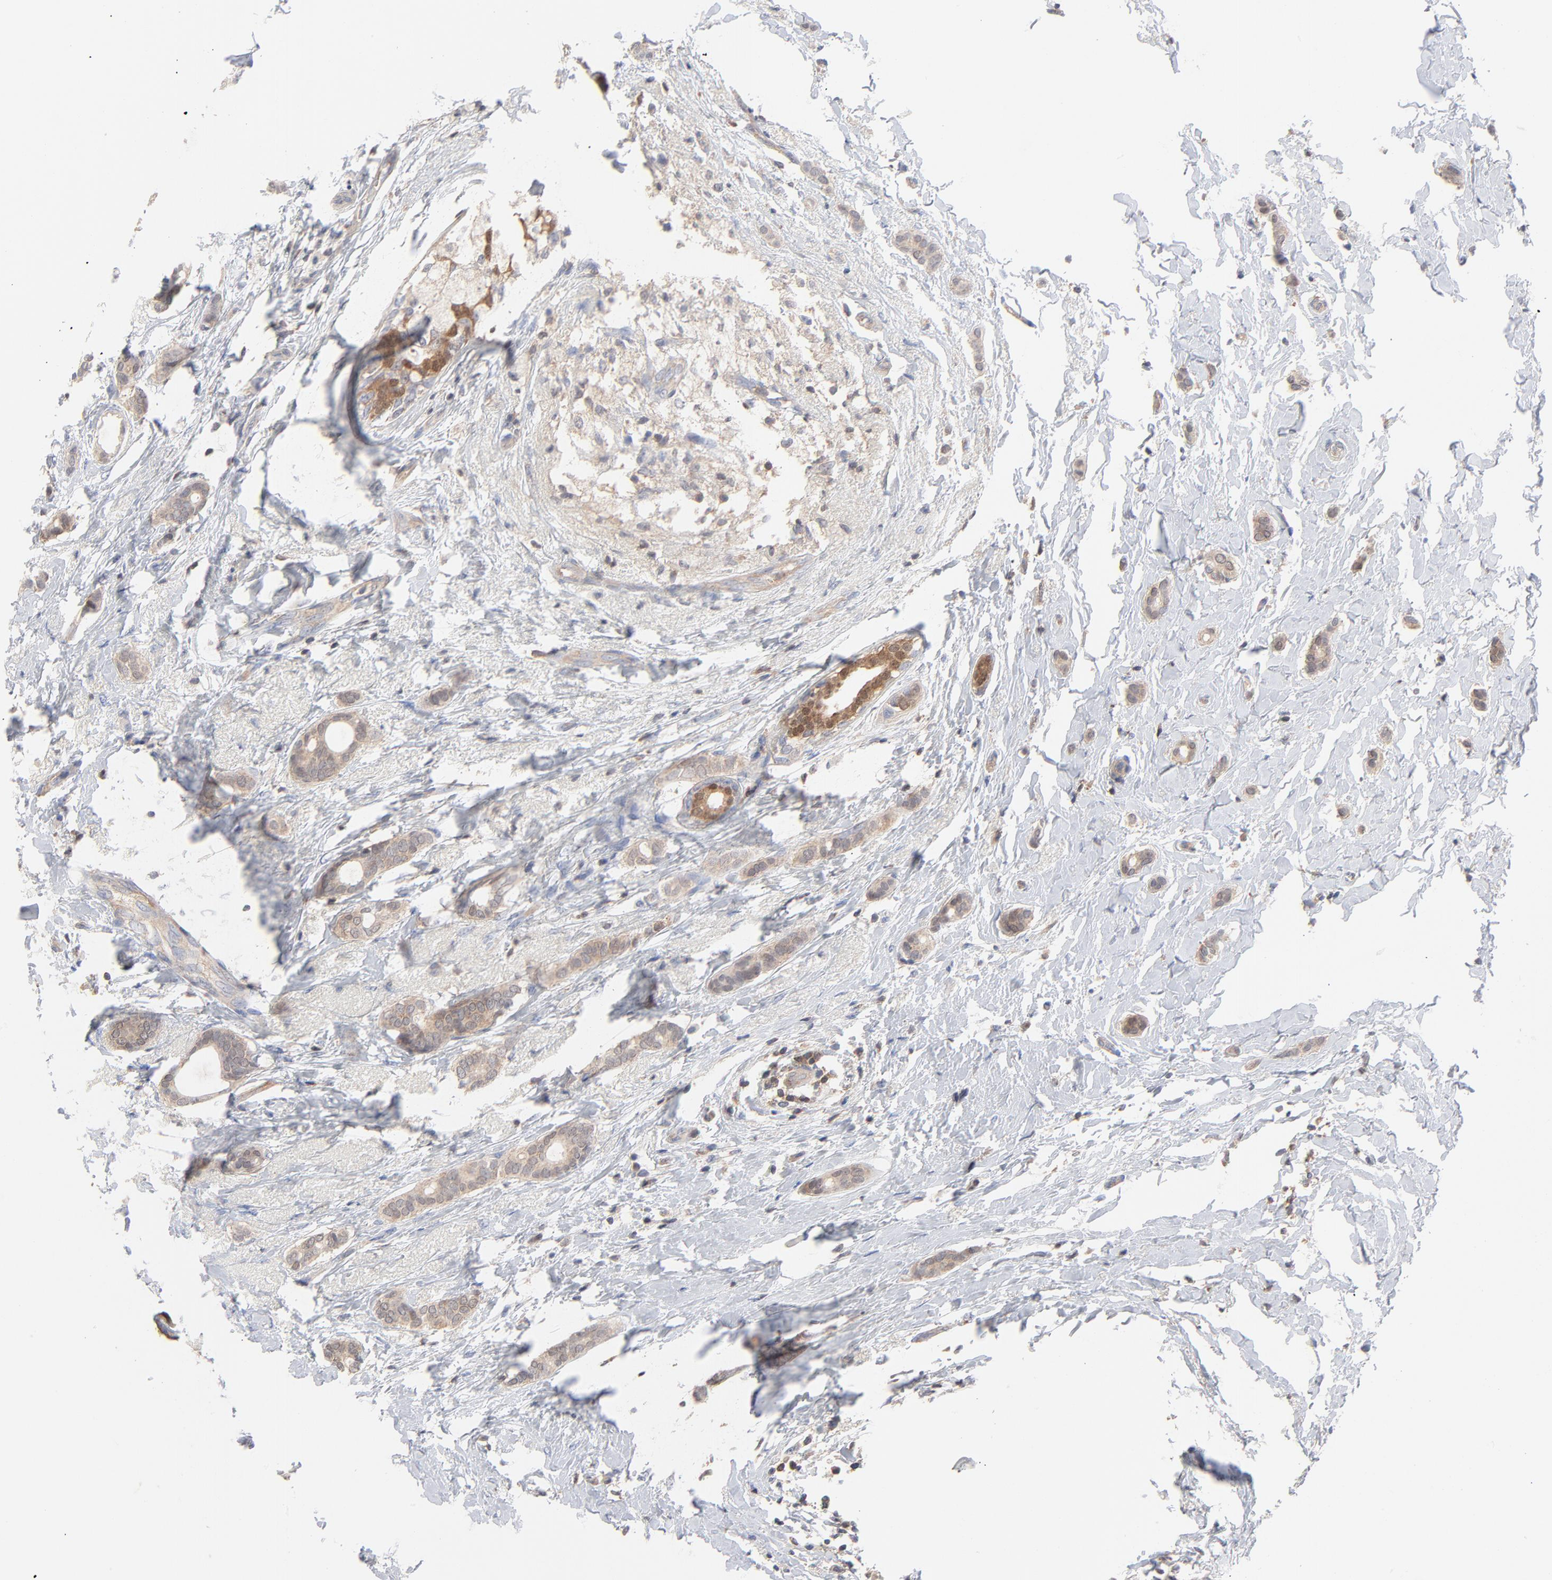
{"staining": {"intensity": "moderate", "quantity": ">75%", "location": "cytoplasmic/membranous"}, "tissue": "breast cancer", "cell_type": "Tumor cells", "image_type": "cancer", "snomed": [{"axis": "morphology", "description": "Duct carcinoma"}, {"axis": "topography", "description": "Breast"}], "caption": "DAB immunohistochemical staining of breast invasive ductal carcinoma exhibits moderate cytoplasmic/membranous protein expression in about >75% of tumor cells.", "gene": "CAB39L", "patient": {"sex": "female", "age": 54}}